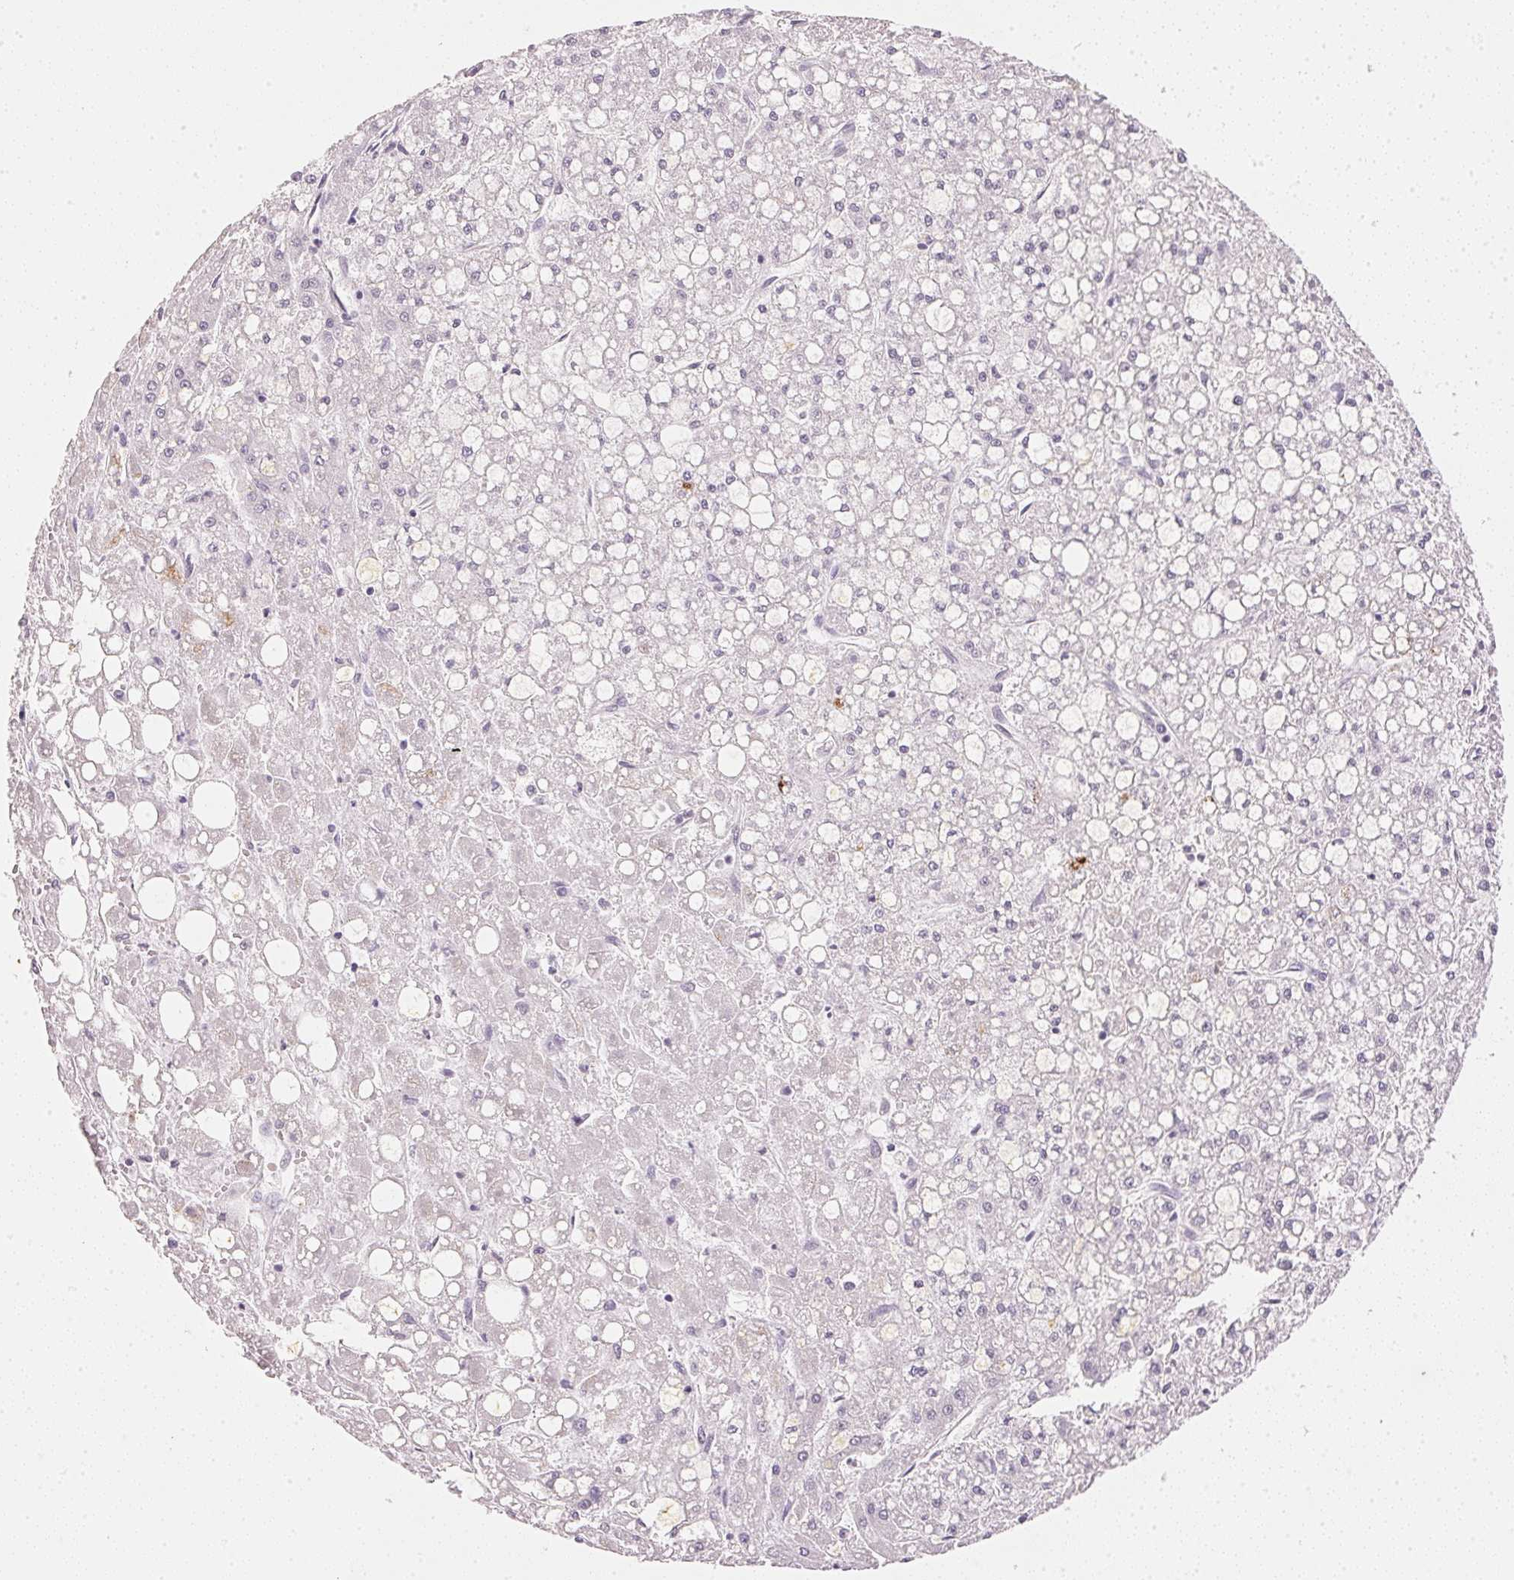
{"staining": {"intensity": "negative", "quantity": "none", "location": "none"}, "tissue": "liver cancer", "cell_type": "Tumor cells", "image_type": "cancer", "snomed": [{"axis": "morphology", "description": "Carcinoma, Hepatocellular, NOS"}, {"axis": "topography", "description": "Liver"}], "caption": "There is no significant positivity in tumor cells of hepatocellular carcinoma (liver).", "gene": "IGFBP1", "patient": {"sex": "male", "age": 67}}